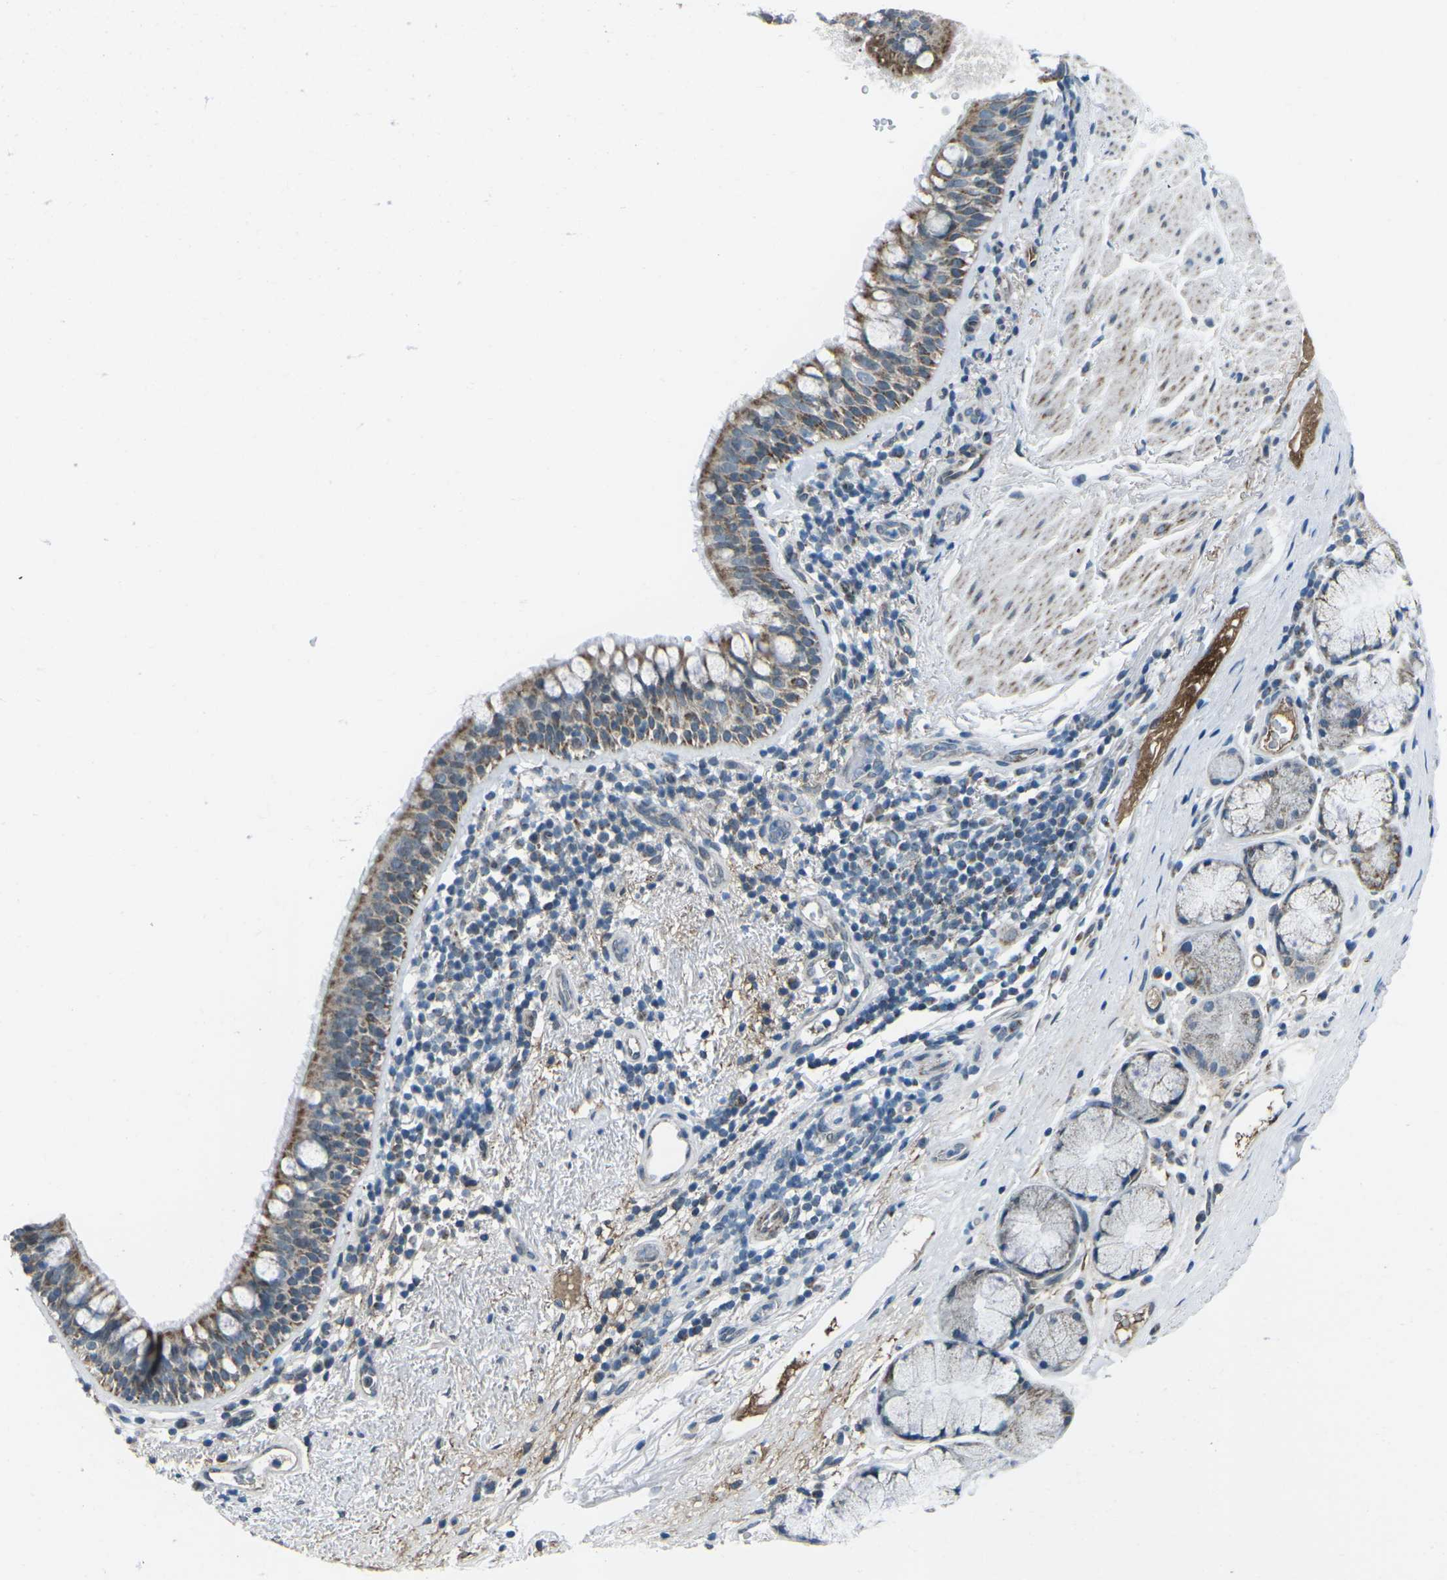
{"staining": {"intensity": "moderate", "quantity": ">75%", "location": "cytoplasmic/membranous"}, "tissue": "bronchus", "cell_type": "Respiratory epithelial cells", "image_type": "normal", "snomed": [{"axis": "morphology", "description": "Normal tissue, NOS"}, {"axis": "morphology", "description": "Inflammation, NOS"}, {"axis": "topography", "description": "Cartilage tissue"}, {"axis": "topography", "description": "Bronchus"}], "caption": "Moderate cytoplasmic/membranous expression is appreciated in approximately >75% of respiratory epithelial cells in unremarkable bronchus. The protein of interest is stained brown, and the nuclei are stained in blue (DAB IHC with brightfield microscopy, high magnification).", "gene": "RFESD", "patient": {"sex": "male", "age": 77}}